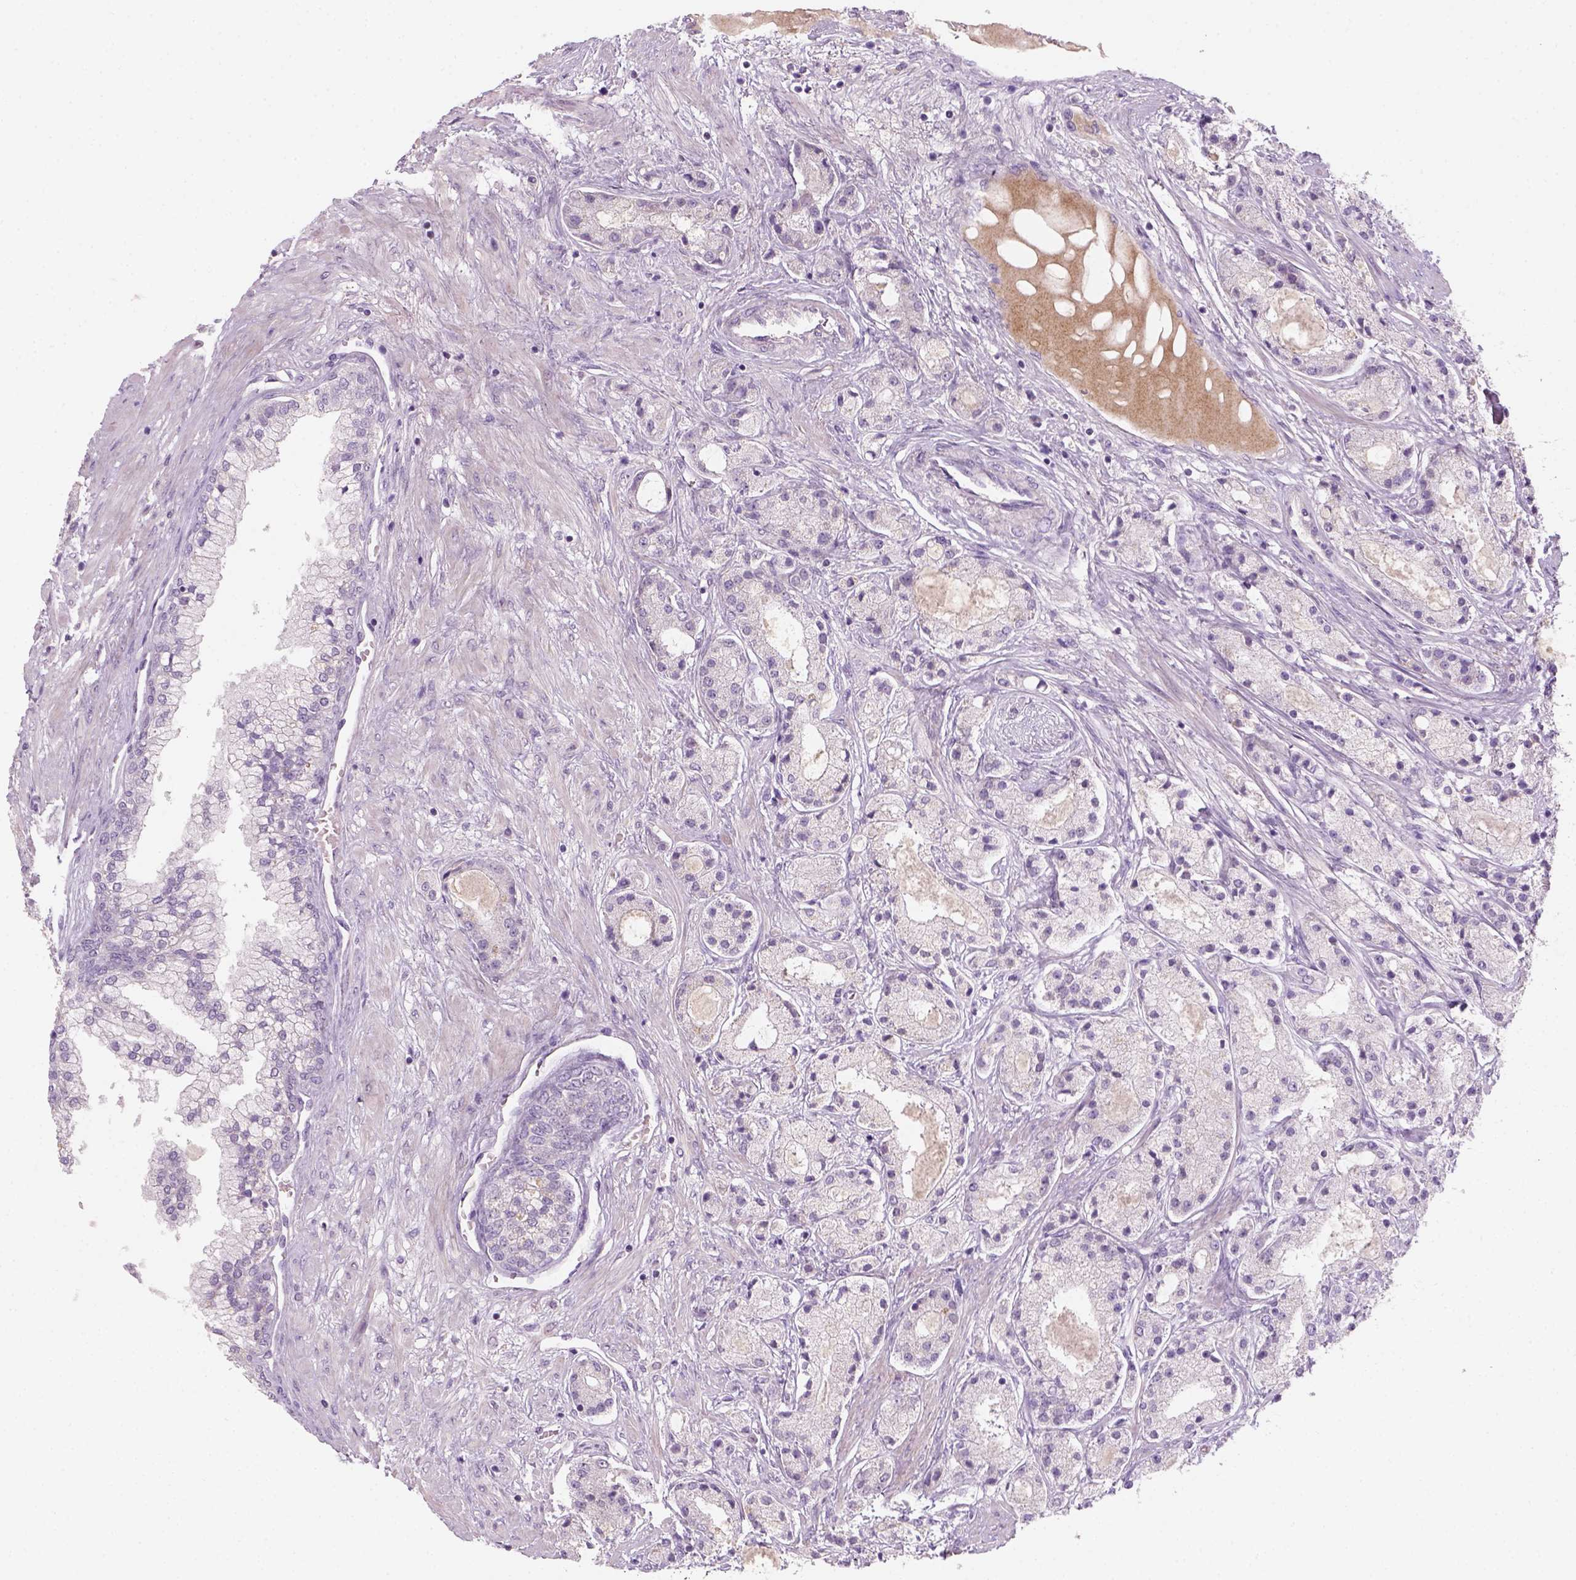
{"staining": {"intensity": "negative", "quantity": "none", "location": "none"}, "tissue": "prostate cancer", "cell_type": "Tumor cells", "image_type": "cancer", "snomed": [{"axis": "morphology", "description": "Adenocarcinoma, High grade"}, {"axis": "topography", "description": "Prostate"}], "caption": "Immunohistochemistry (IHC) image of human prostate cancer (adenocarcinoma (high-grade)) stained for a protein (brown), which shows no positivity in tumor cells.", "gene": "GFI1B", "patient": {"sex": "male", "age": 67}}